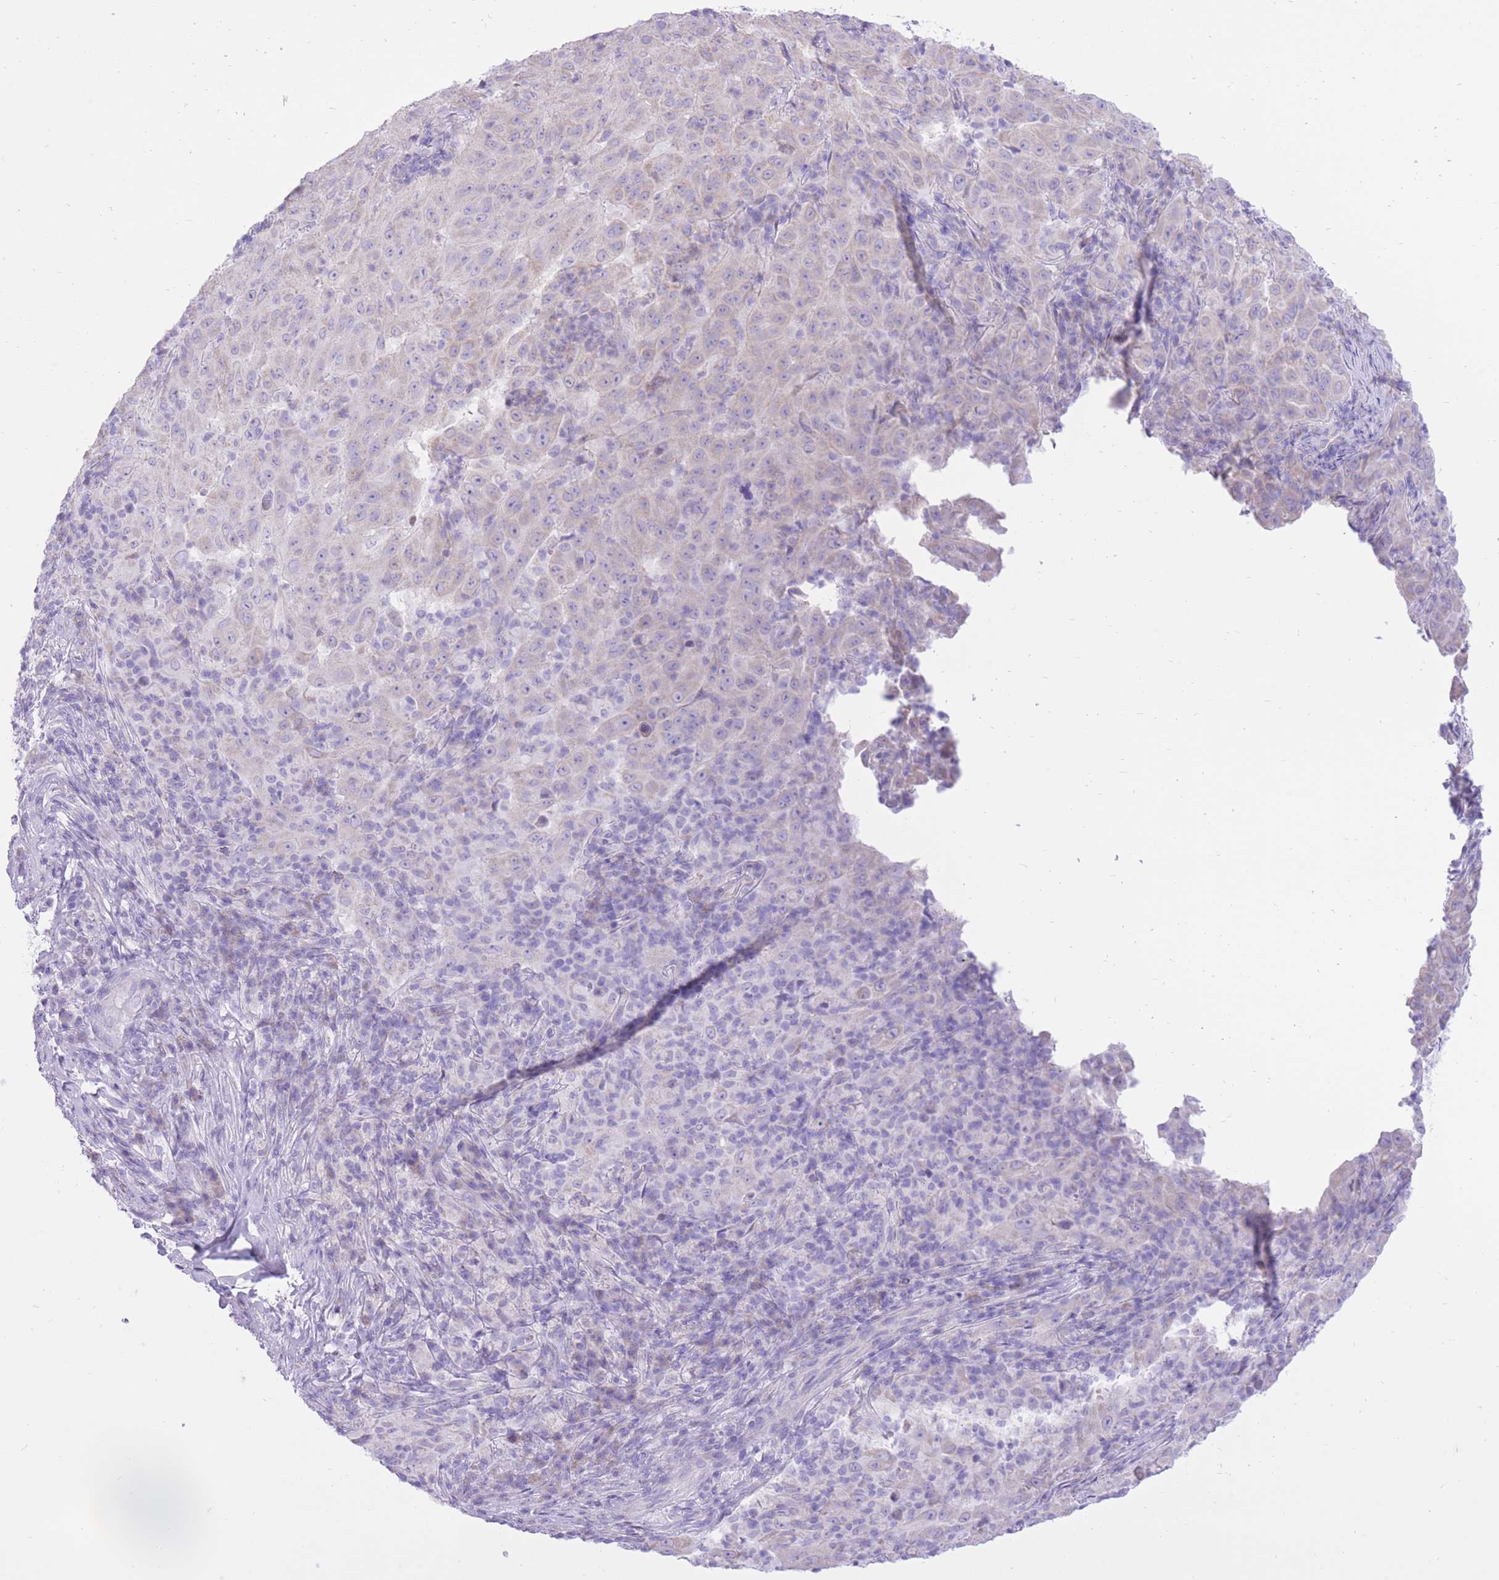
{"staining": {"intensity": "negative", "quantity": "none", "location": "none"}, "tissue": "pancreatic cancer", "cell_type": "Tumor cells", "image_type": "cancer", "snomed": [{"axis": "morphology", "description": "Adenocarcinoma, NOS"}, {"axis": "topography", "description": "Pancreas"}], "caption": "Micrograph shows no protein positivity in tumor cells of pancreatic adenocarcinoma tissue.", "gene": "SLC4A4", "patient": {"sex": "male", "age": 63}}